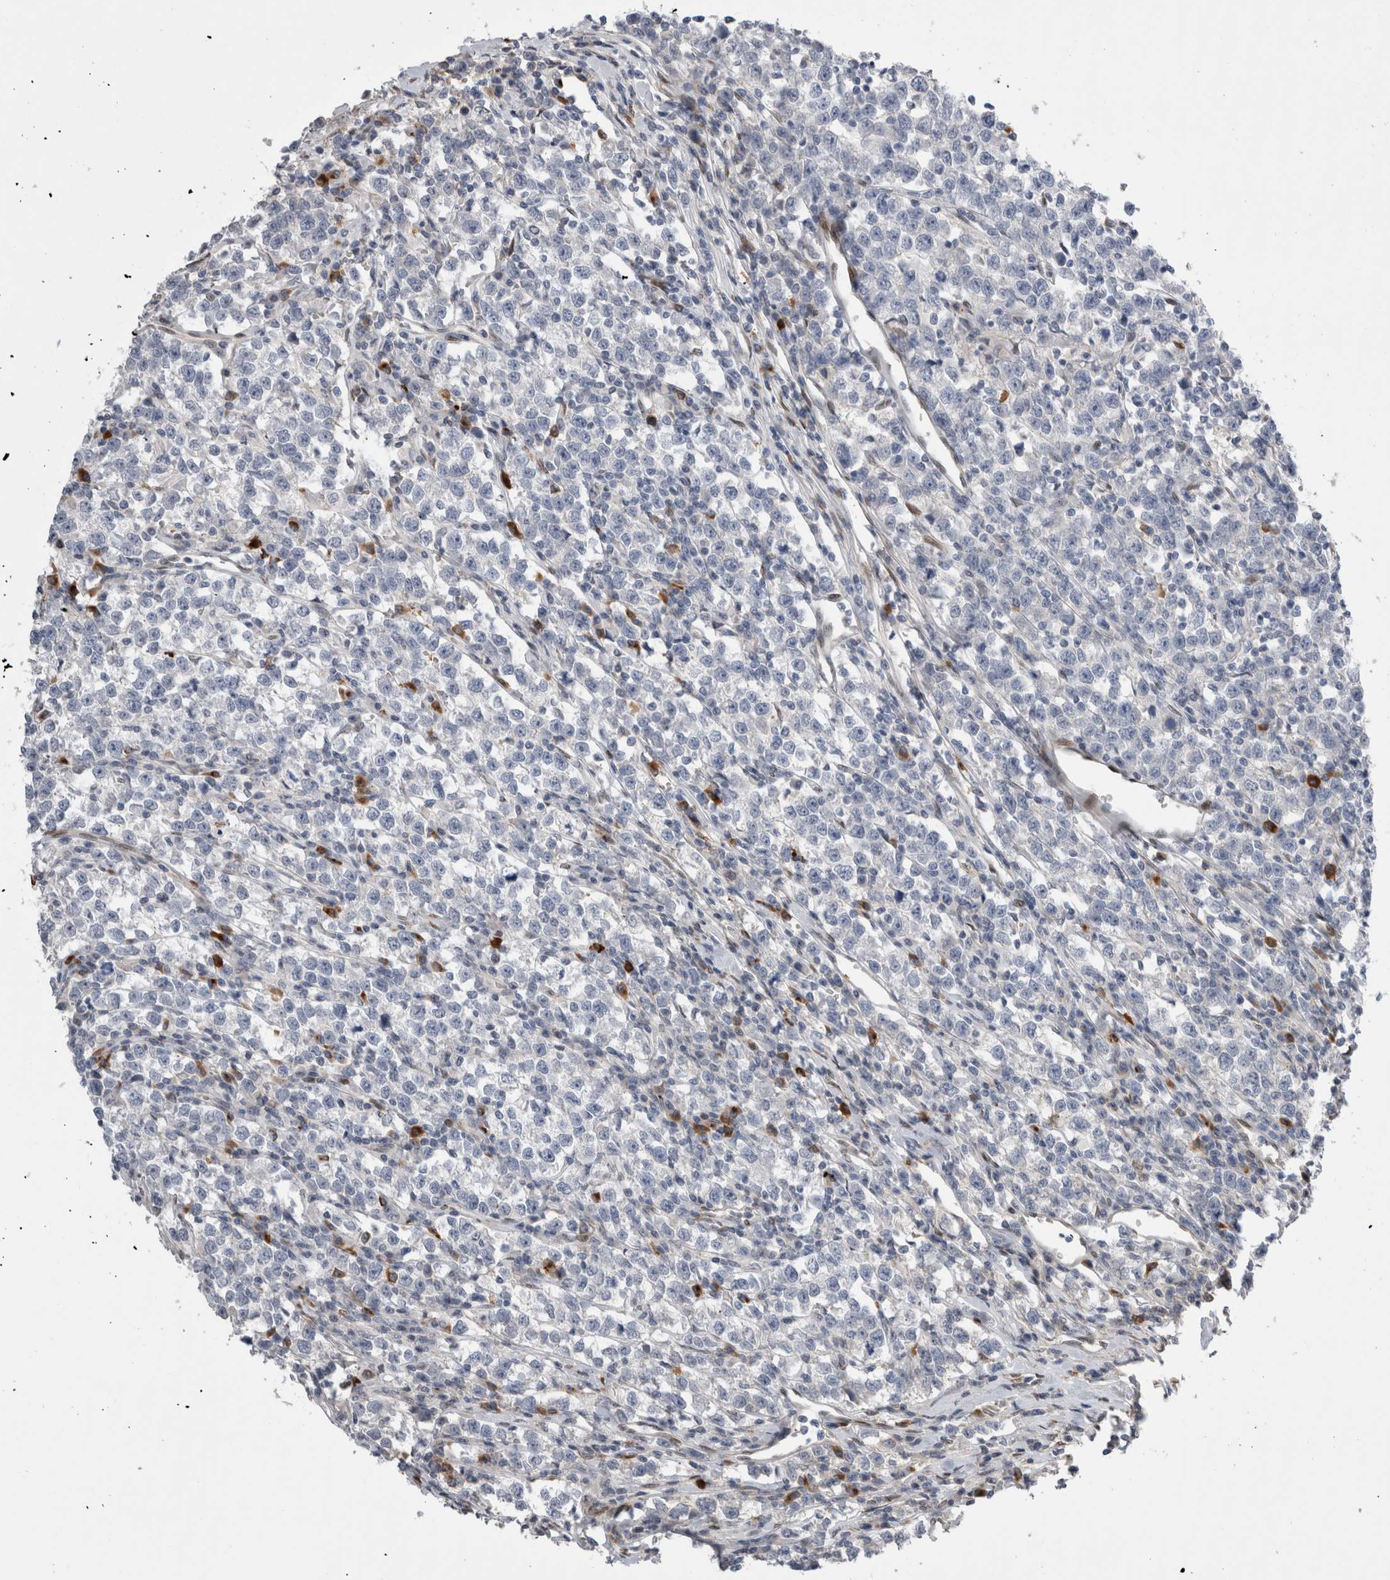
{"staining": {"intensity": "negative", "quantity": "none", "location": "none"}, "tissue": "testis cancer", "cell_type": "Tumor cells", "image_type": "cancer", "snomed": [{"axis": "morphology", "description": "Normal tissue, NOS"}, {"axis": "morphology", "description": "Seminoma, NOS"}, {"axis": "topography", "description": "Testis"}], "caption": "Immunohistochemical staining of human testis seminoma exhibits no significant expression in tumor cells.", "gene": "DMTN", "patient": {"sex": "male", "age": 43}}